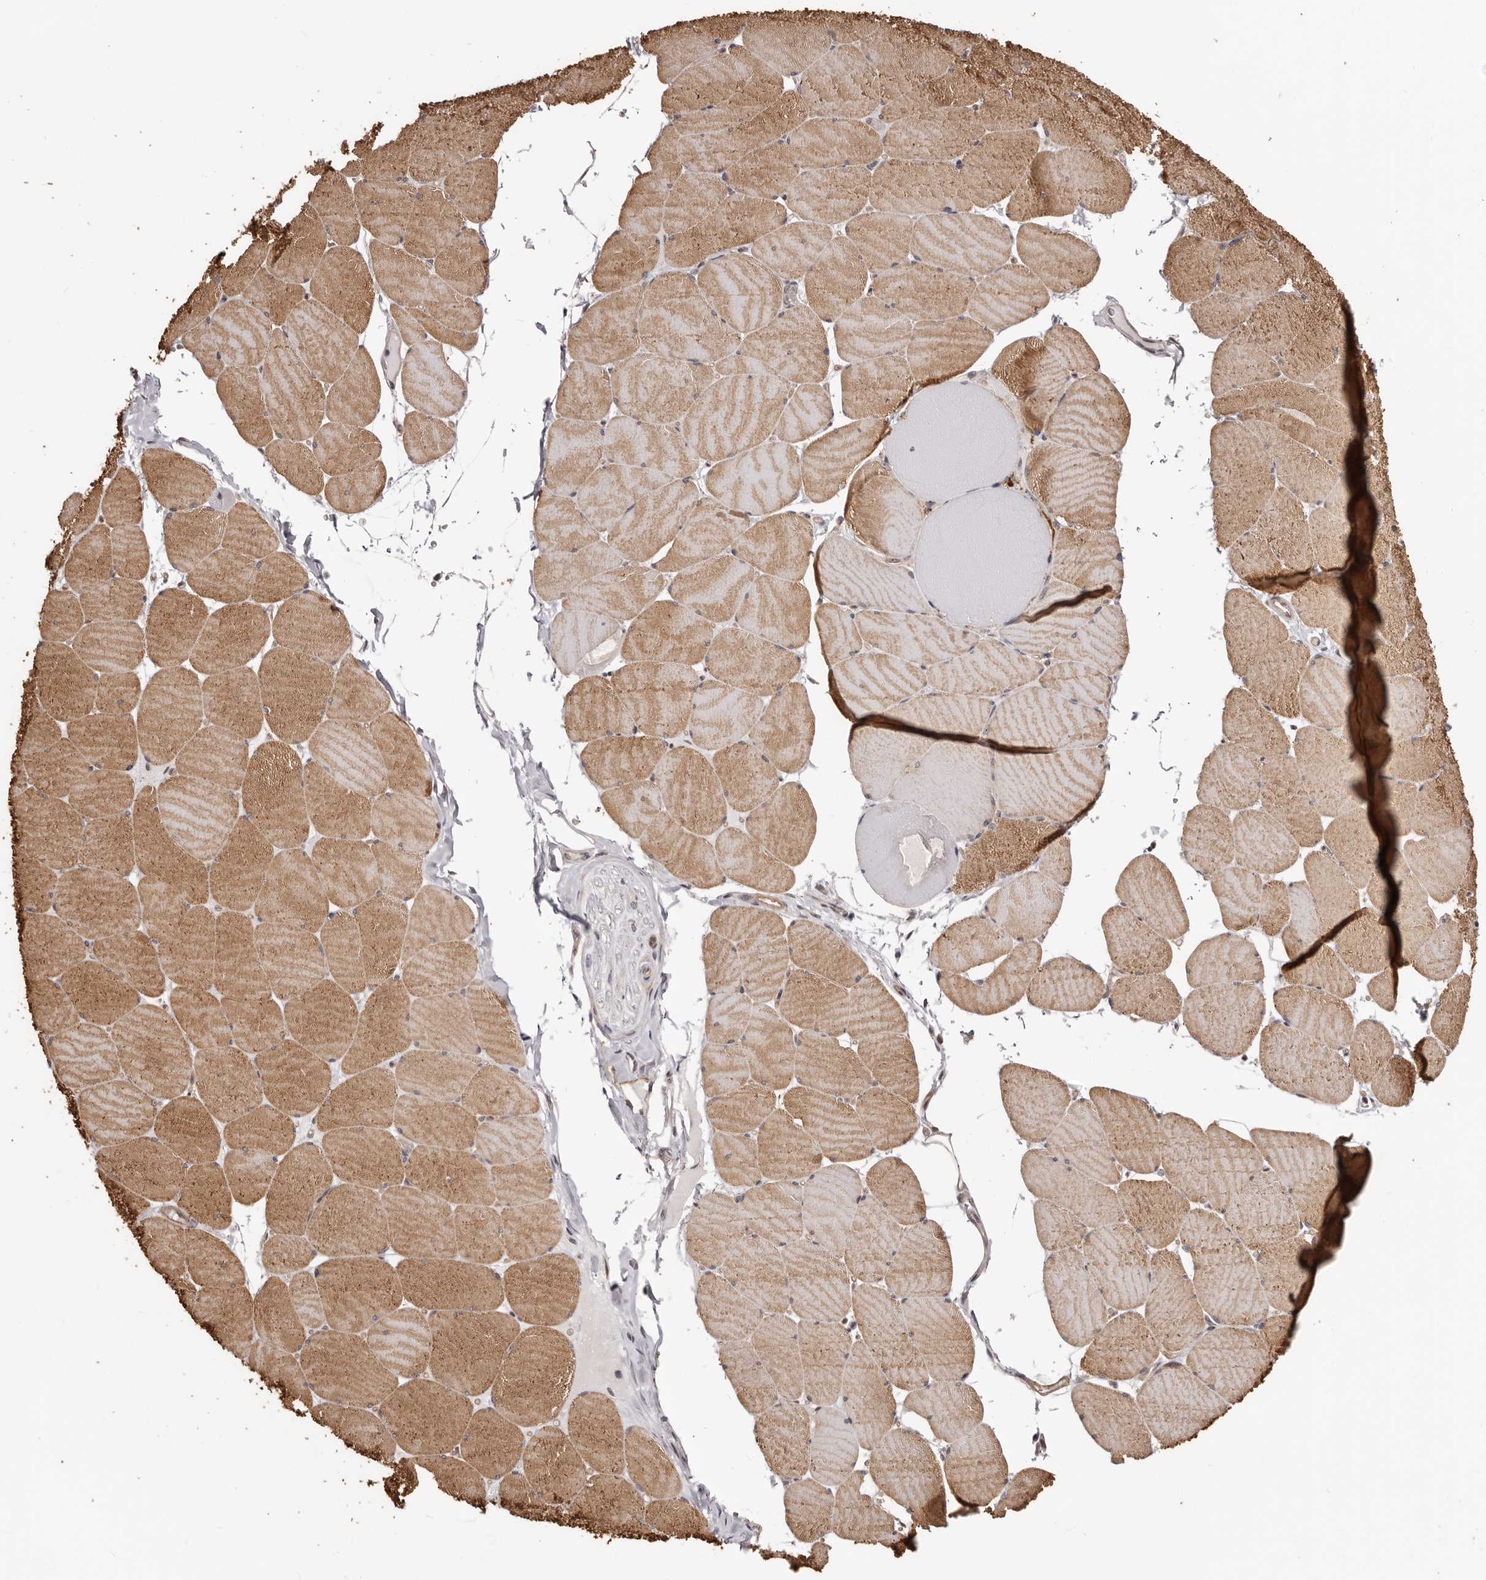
{"staining": {"intensity": "moderate", "quantity": "25%-75%", "location": "cytoplasmic/membranous,nuclear"}, "tissue": "skeletal muscle", "cell_type": "Myocytes", "image_type": "normal", "snomed": [{"axis": "morphology", "description": "Normal tissue, NOS"}, {"axis": "topography", "description": "Skeletal muscle"}, {"axis": "topography", "description": "Head-Neck"}], "caption": "Moderate cytoplasmic/membranous,nuclear staining is seen in about 25%-75% of myocytes in unremarkable skeletal muscle.", "gene": "NOL12", "patient": {"sex": "male", "age": 66}}